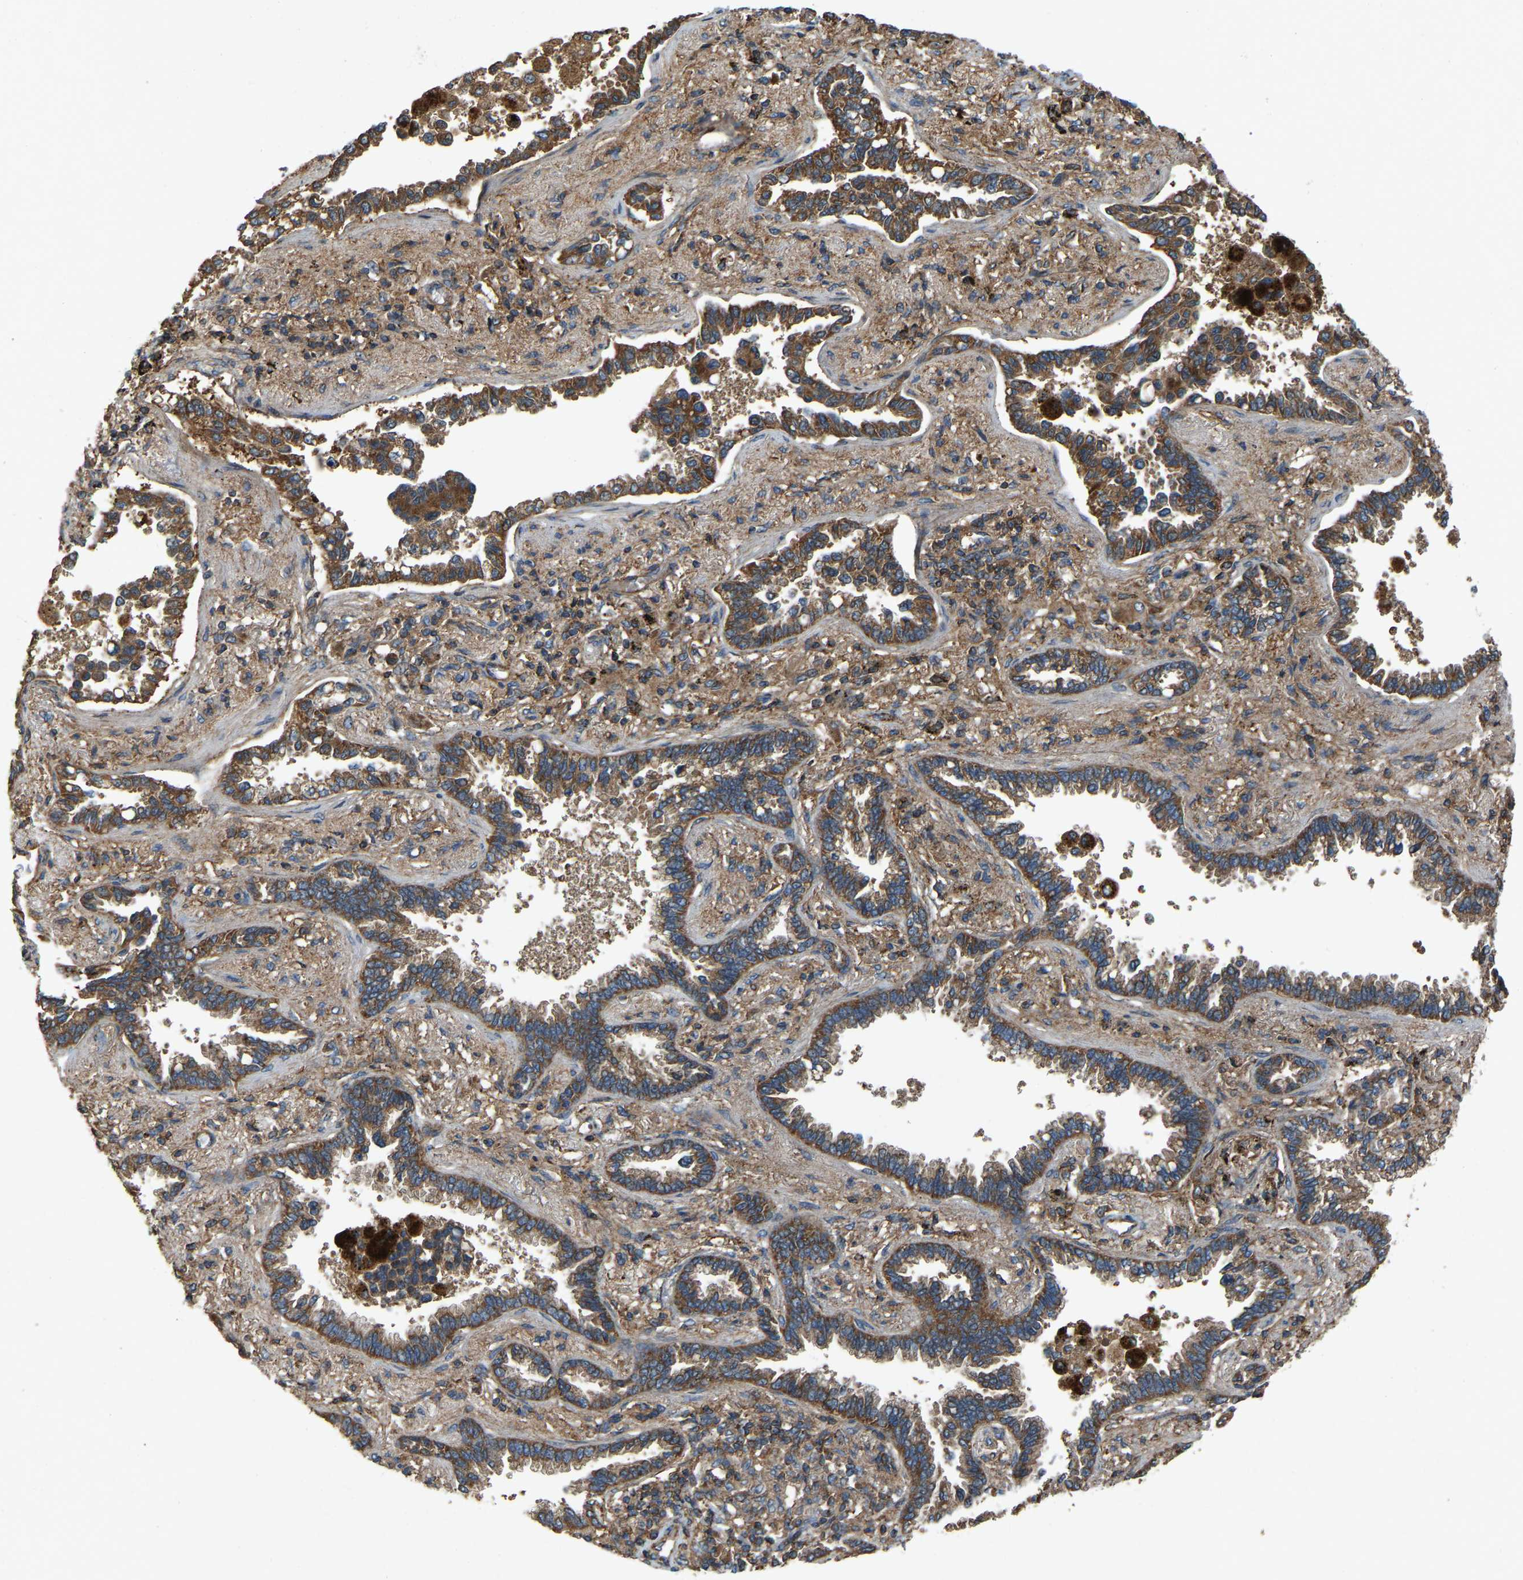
{"staining": {"intensity": "strong", "quantity": ">75%", "location": "cytoplasmic/membranous"}, "tissue": "lung cancer", "cell_type": "Tumor cells", "image_type": "cancer", "snomed": [{"axis": "morphology", "description": "Normal tissue, NOS"}, {"axis": "morphology", "description": "Adenocarcinoma, NOS"}, {"axis": "topography", "description": "Lung"}], "caption": "Immunohistochemistry (IHC) (DAB (3,3'-diaminobenzidine)) staining of human adenocarcinoma (lung) reveals strong cytoplasmic/membranous protein positivity in approximately >75% of tumor cells.", "gene": "SAMD9L", "patient": {"sex": "male", "age": 59}}